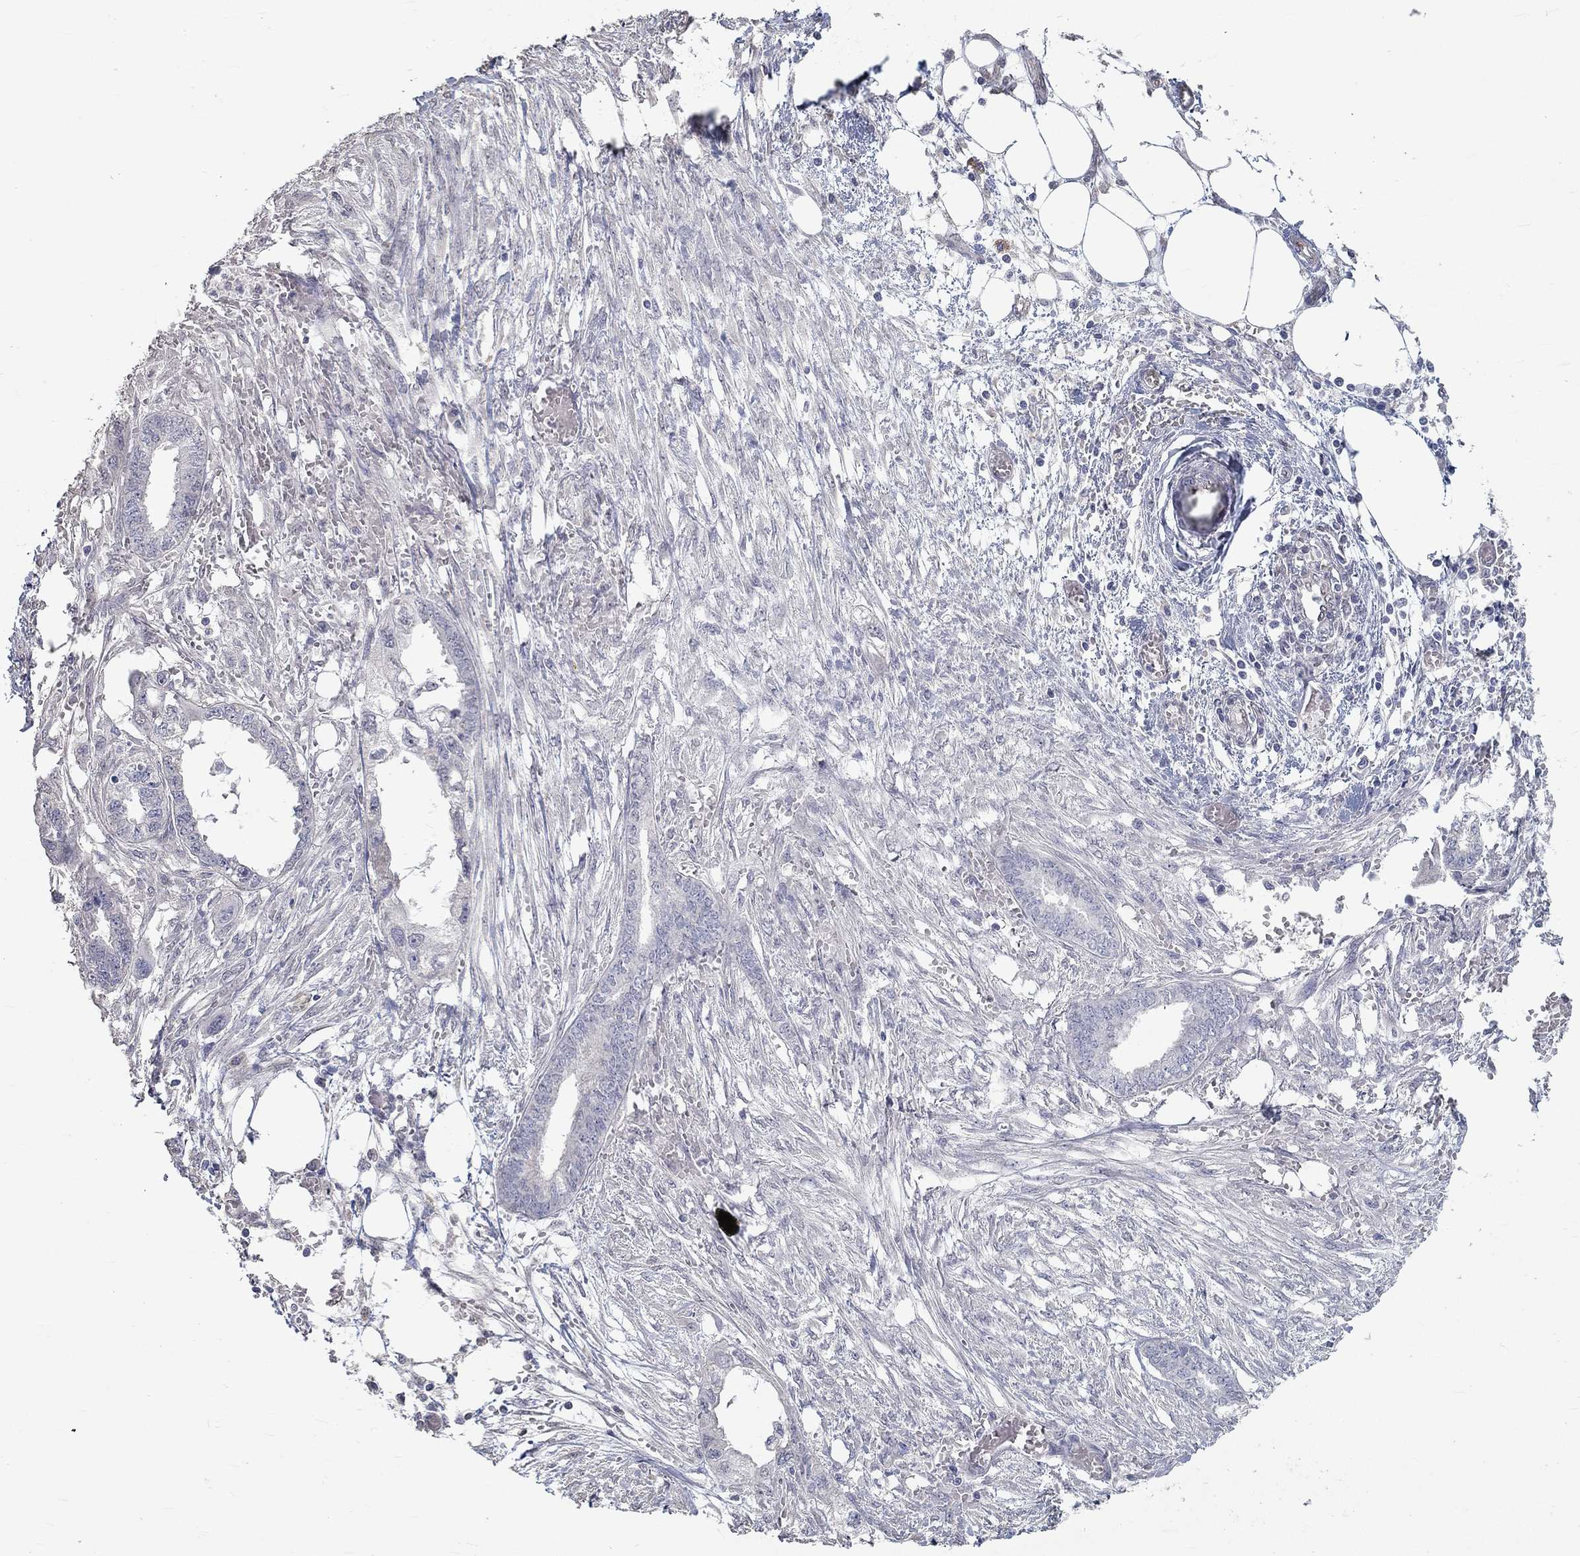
{"staining": {"intensity": "negative", "quantity": "none", "location": "none"}, "tissue": "endometrial cancer", "cell_type": "Tumor cells", "image_type": "cancer", "snomed": [{"axis": "morphology", "description": "Adenocarcinoma, NOS"}, {"axis": "morphology", "description": "Adenocarcinoma, metastatic, NOS"}, {"axis": "topography", "description": "Adipose tissue"}, {"axis": "topography", "description": "Endometrium"}], "caption": "This is an IHC micrograph of endometrial adenocarcinoma. There is no staining in tumor cells.", "gene": "FGF2", "patient": {"sex": "female", "age": 67}}